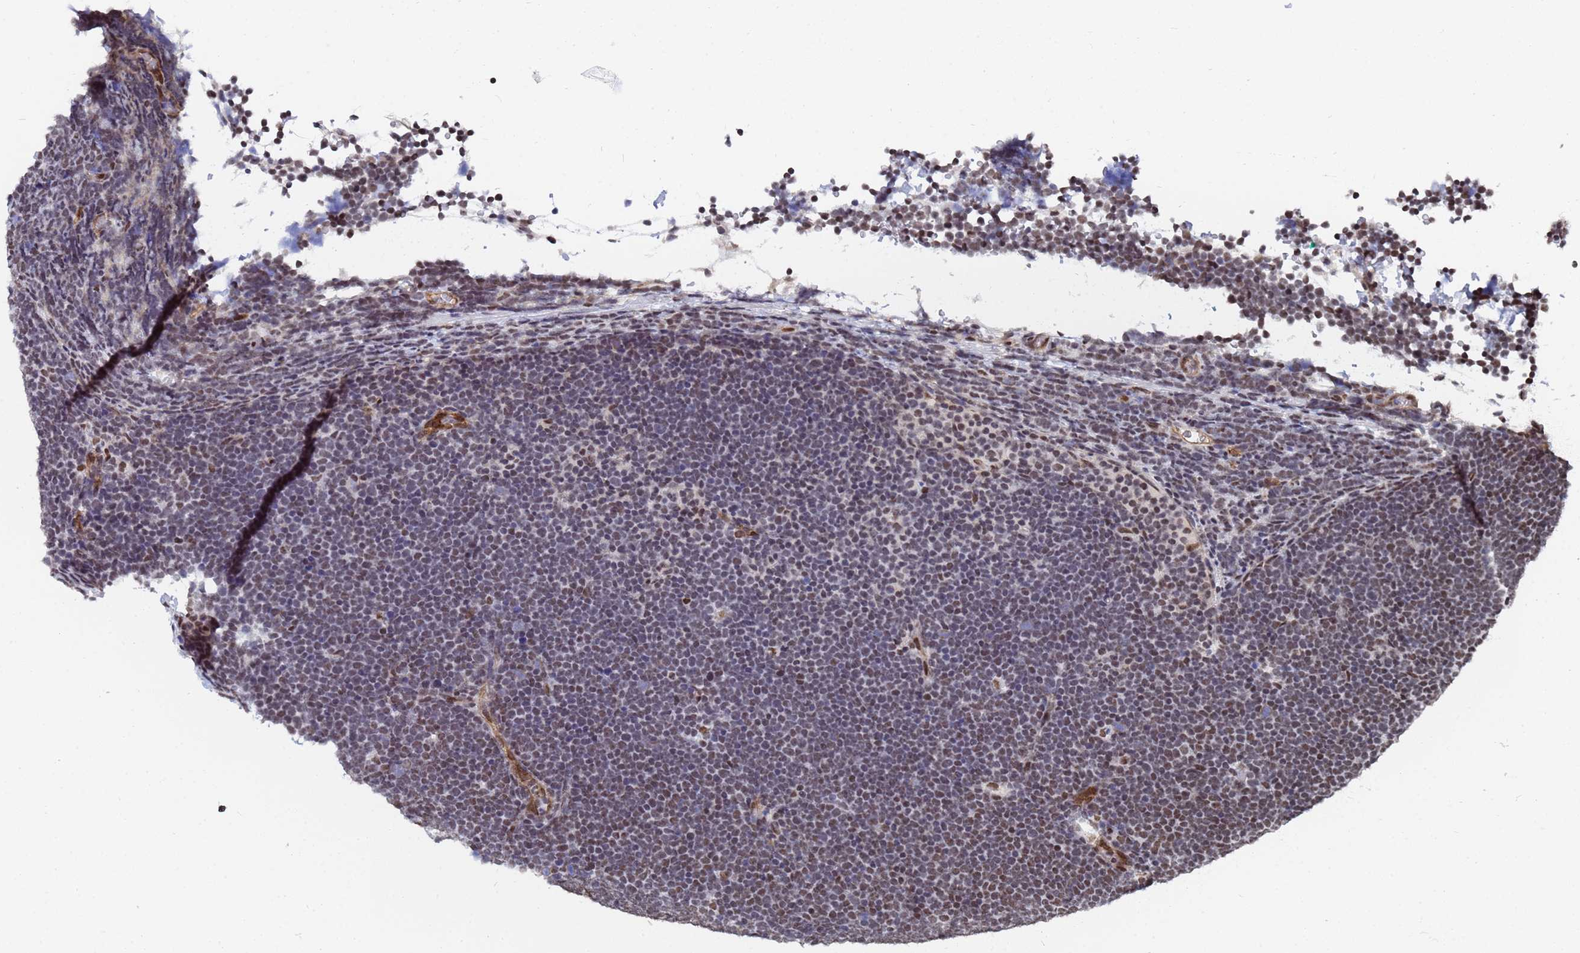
{"staining": {"intensity": "weak", "quantity": "25%-75%", "location": "nuclear"}, "tissue": "lymphoma", "cell_type": "Tumor cells", "image_type": "cancer", "snomed": [{"axis": "morphology", "description": "Malignant lymphoma, non-Hodgkin's type, High grade"}, {"axis": "topography", "description": "Lymph node"}], "caption": "Lymphoma stained with a protein marker exhibits weak staining in tumor cells.", "gene": "RAVER2", "patient": {"sex": "male", "age": 13}}